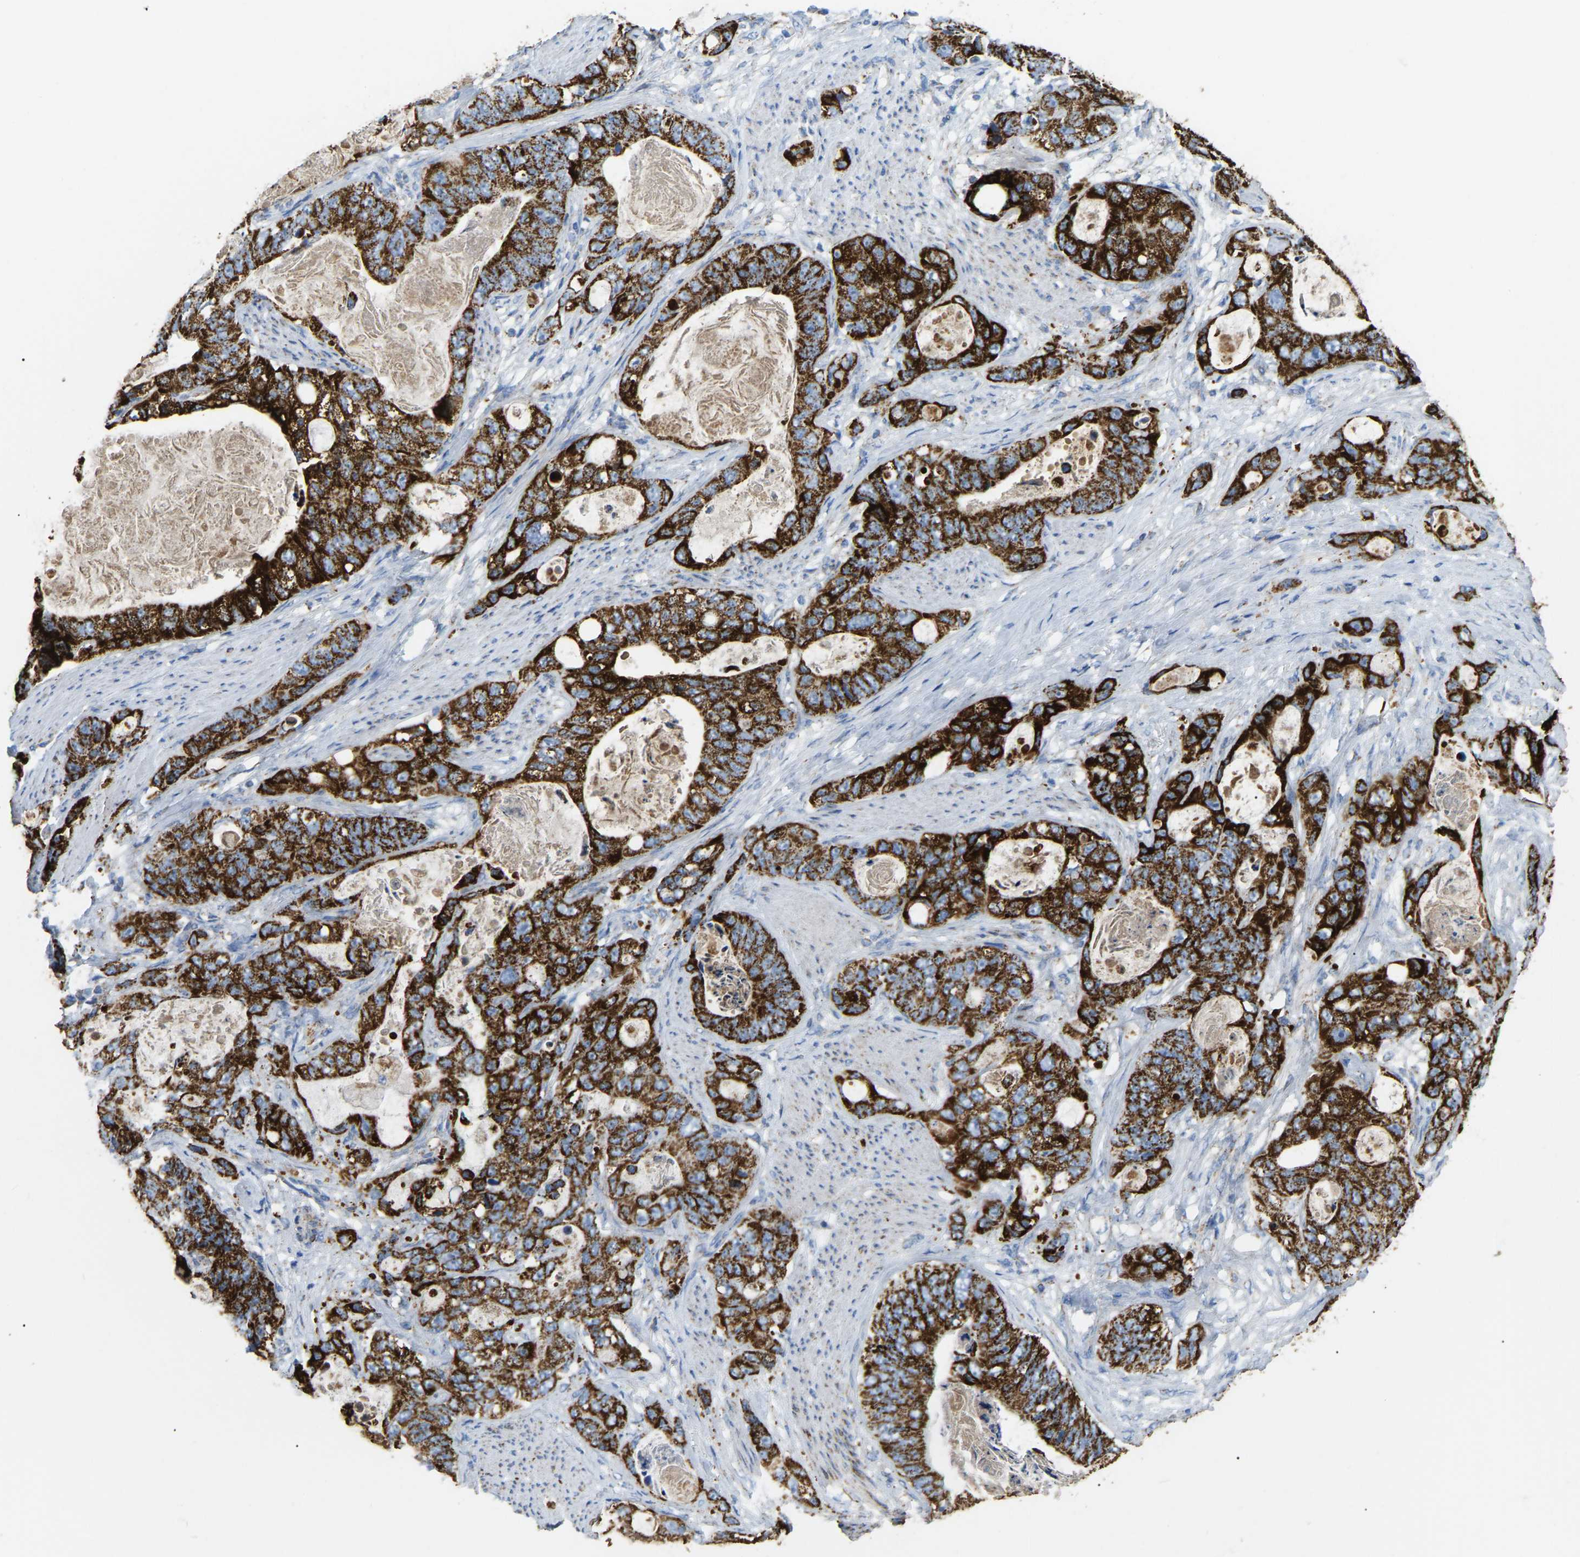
{"staining": {"intensity": "strong", "quantity": ">75%", "location": "cytoplasmic/membranous"}, "tissue": "stomach cancer", "cell_type": "Tumor cells", "image_type": "cancer", "snomed": [{"axis": "morphology", "description": "Normal tissue, NOS"}, {"axis": "morphology", "description": "Adenocarcinoma, NOS"}, {"axis": "topography", "description": "Stomach"}], "caption": "Protein staining displays strong cytoplasmic/membranous staining in approximately >75% of tumor cells in stomach cancer (adenocarcinoma). (DAB (3,3'-diaminobenzidine) = brown stain, brightfield microscopy at high magnification).", "gene": "HIBADH", "patient": {"sex": "female", "age": 89}}